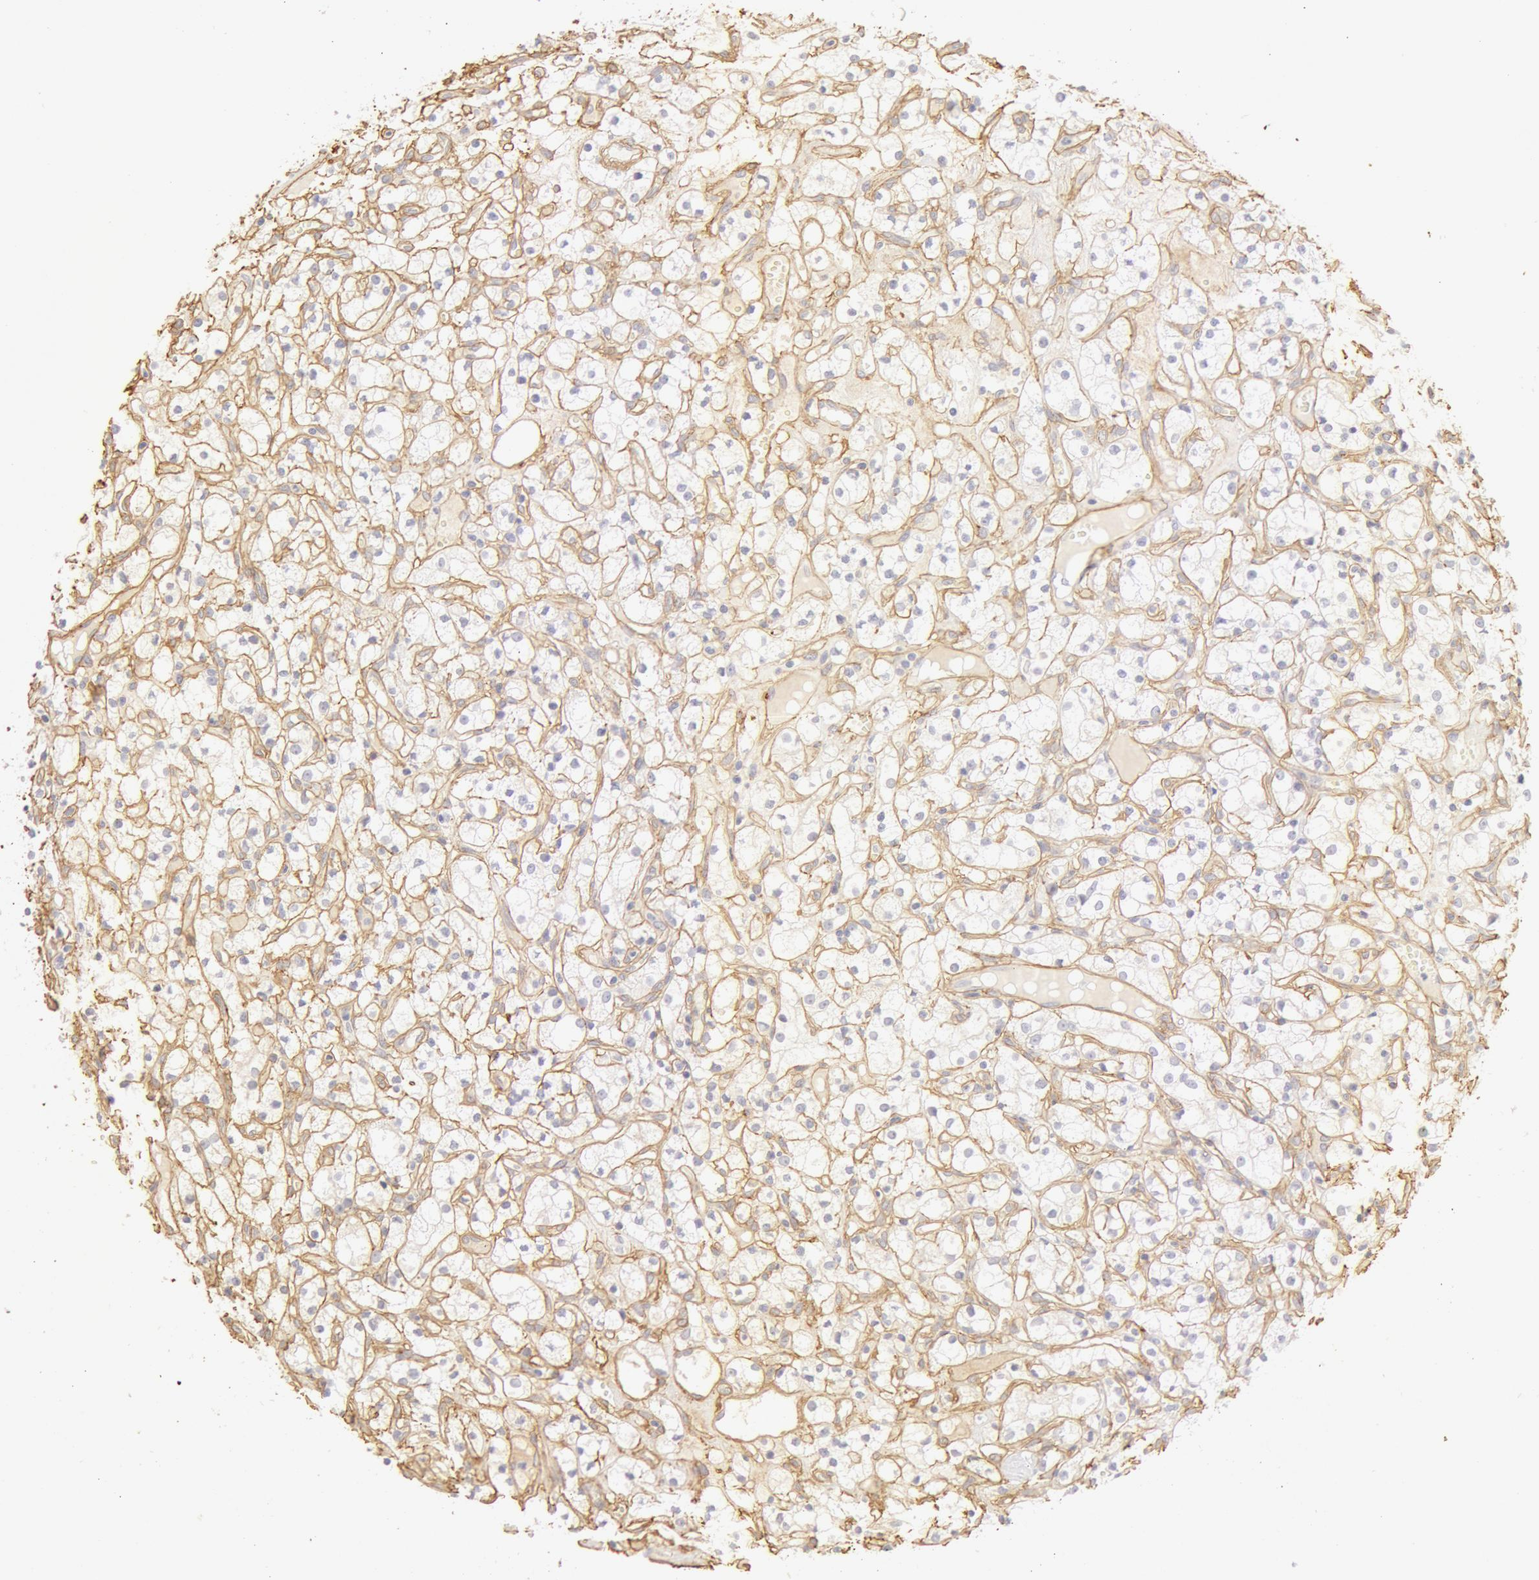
{"staining": {"intensity": "negative", "quantity": "none", "location": "none"}, "tissue": "renal cancer", "cell_type": "Tumor cells", "image_type": "cancer", "snomed": [{"axis": "morphology", "description": "Adenocarcinoma, NOS"}, {"axis": "topography", "description": "Kidney"}], "caption": "Tumor cells show no significant protein staining in renal cancer (adenocarcinoma).", "gene": "COL4A1", "patient": {"sex": "male", "age": 61}}